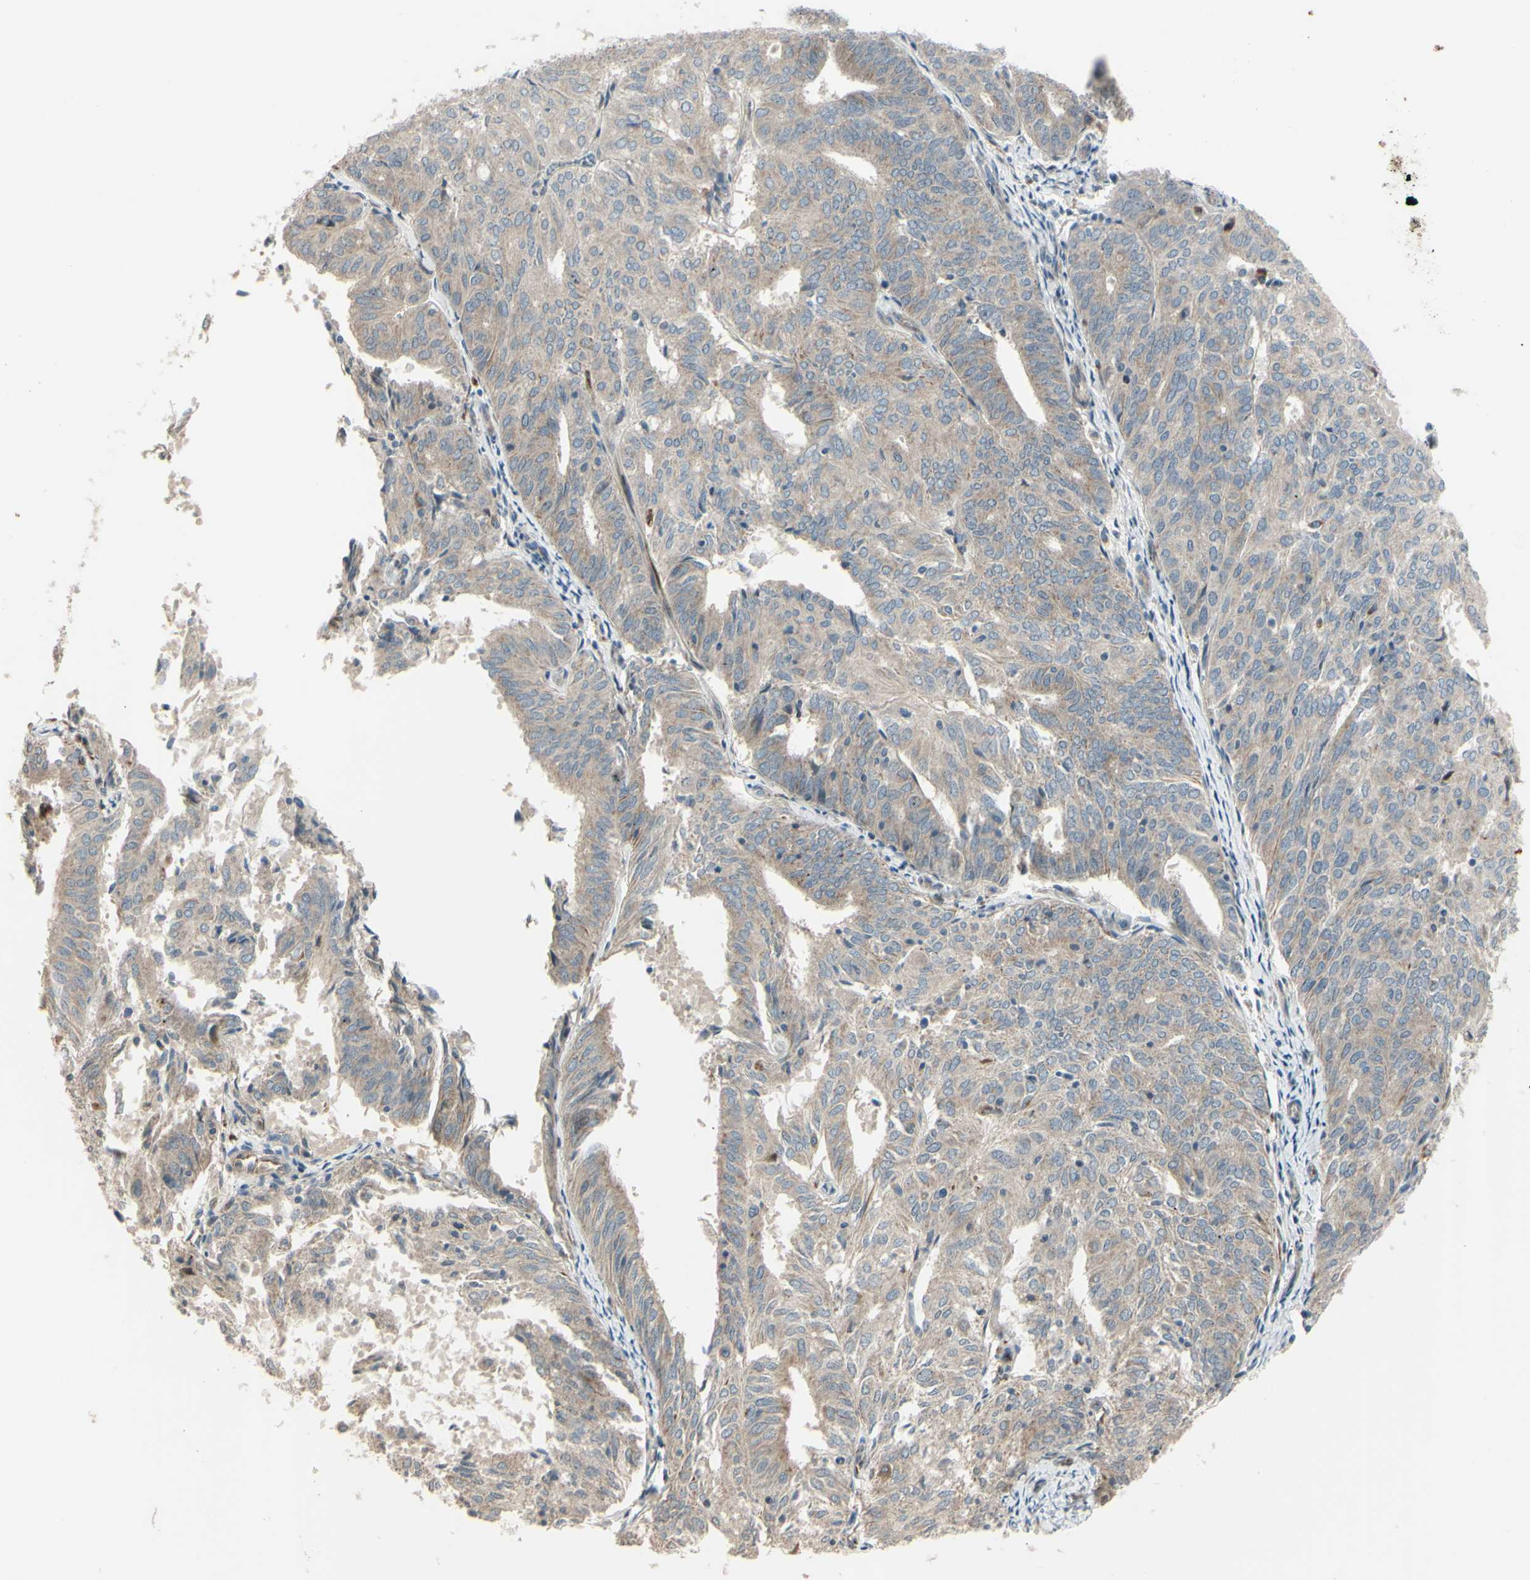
{"staining": {"intensity": "weak", "quantity": "25%-75%", "location": "cytoplasmic/membranous"}, "tissue": "endometrial cancer", "cell_type": "Tumor cells", "image_type": "cancer", "snomed": [{"axis": "morphology", "description": "Adenocarcinoma, NOS"}, {"axis": "topography", "description": "Uterus"}], "caption": "High-magnification brightfield microscopy of endometrial adenocarcinoma stained with DAB (3,3'-diaminobenzidine) (brown) and counterstained with hematoxylin (blue). tumor cells exhibit weak cytoplasmic/membranous positivity is identified in about25%-75% of cells. The protein is stained brown, and the nuclei are stained in blue (DAB (3,3'-diaminobenzidine) IHC with brightfield microscopy, high magnification).", "gene": "NDFIP1", "patient": {"sex": "female", "age": 60}}